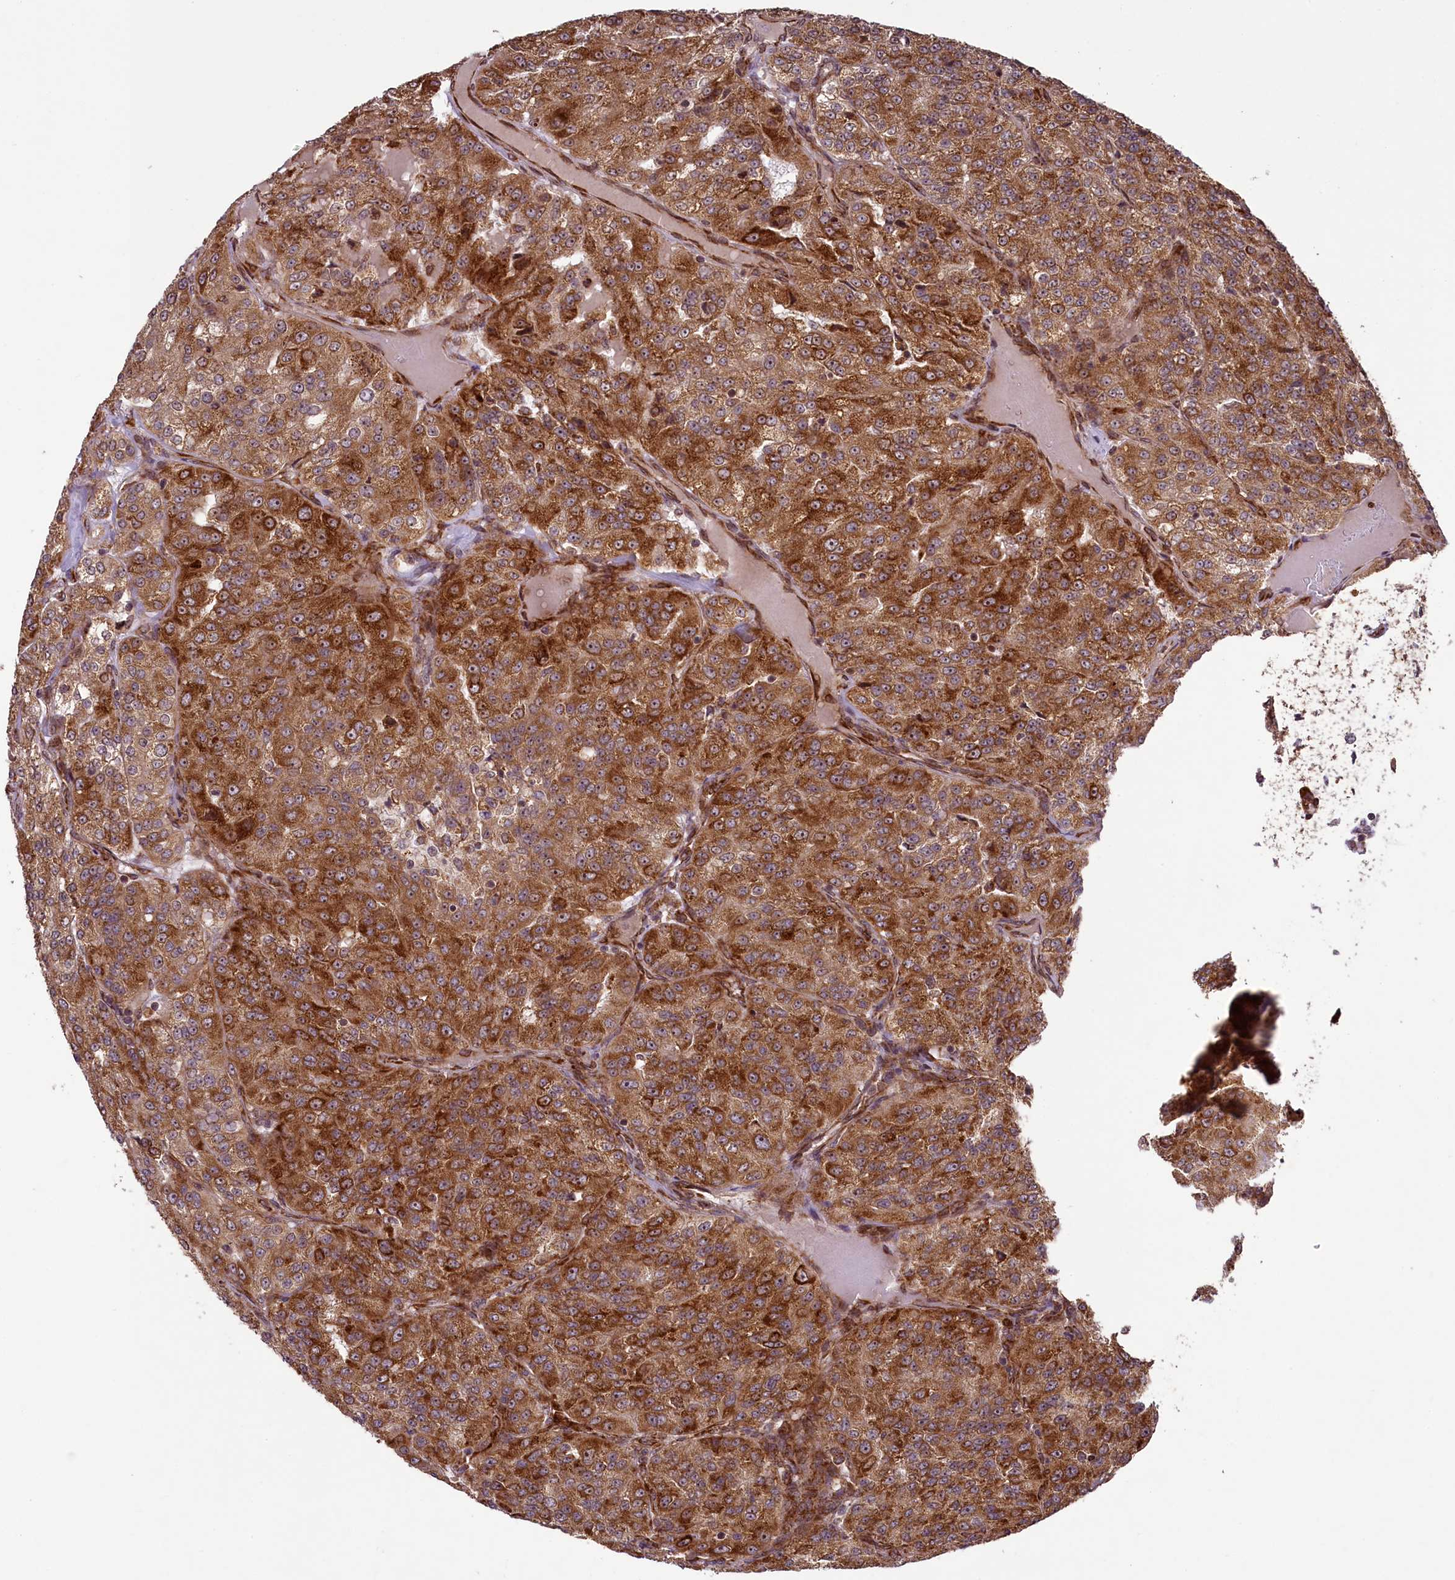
{"staining": {"intensity": "moderate", "quantity": ">75%", "location": "cytoplasmic/membranous"}, "tissue": "renal cancer", "cell_type": "Tumor cells", "image_type": "cancer", "snomed": [{"axis": "morphology", "description": "Adenocarcinoma, NOS"}, {"axis": "topography", "description": "Kidney"}], "caption": "IHC of adenocarcinoma (renal) shows medium levels of moderate cytoplasmic/membranous staining in about >75% of tumor cells.", "gene": "LARP4", "patient": {"sex": "female", "age": 63}}